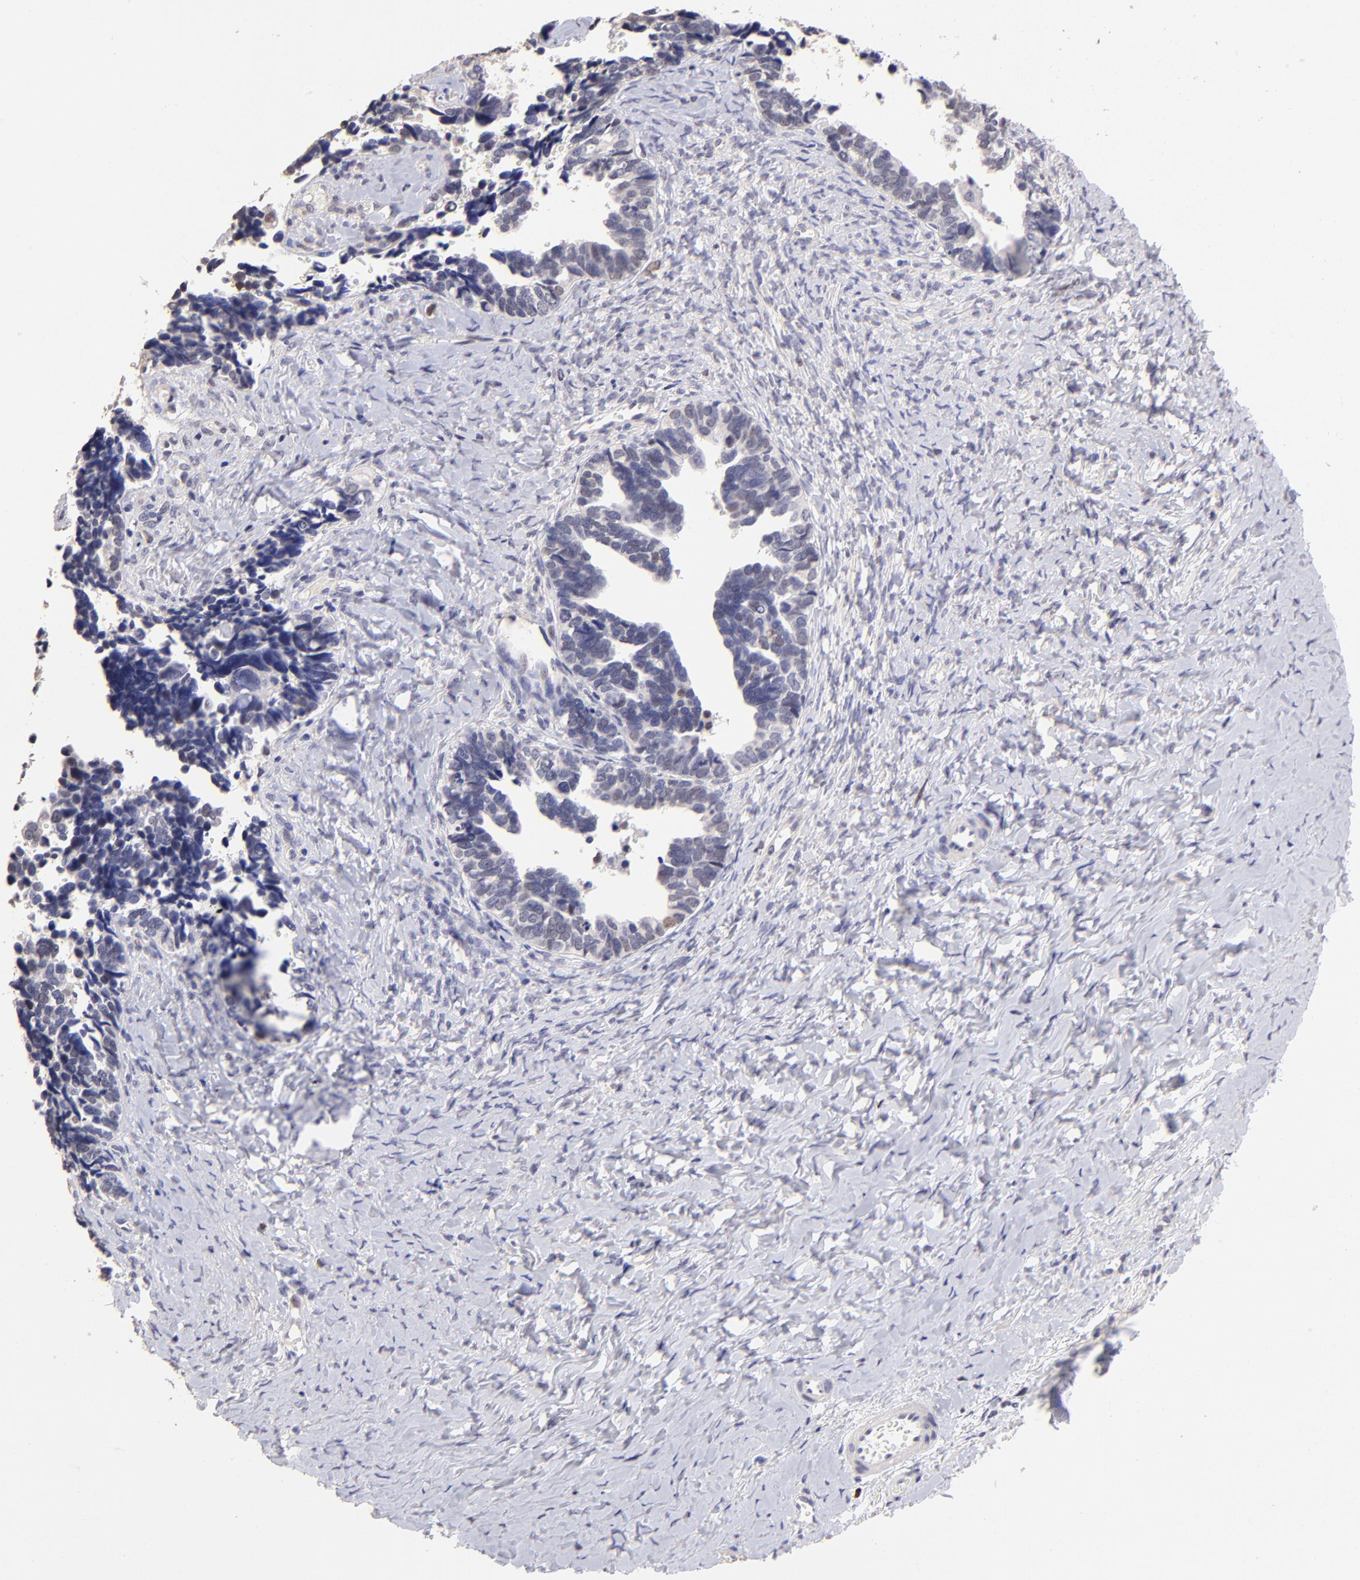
{"staining": {"intensity": "weak", "quantity": "25%-75%", "location": "nuclear"}, "tissue": "ovarian cancer", "cell_type": "Tumor cells", "image_type": "cancer", "snomed": [{"axis": "morphology", "description": "Cystadenocarcinoma, serous, NOS"}, {"axis": "topography", "description": "Ovary"}], "caption": "An image of human ovarian serous cystadenocarcinoma stained for a protein reveals weak nuclear brown staining in tumor cells.", "gene": "DNMT1", "patient": {"sex": "female", "age": 77}}